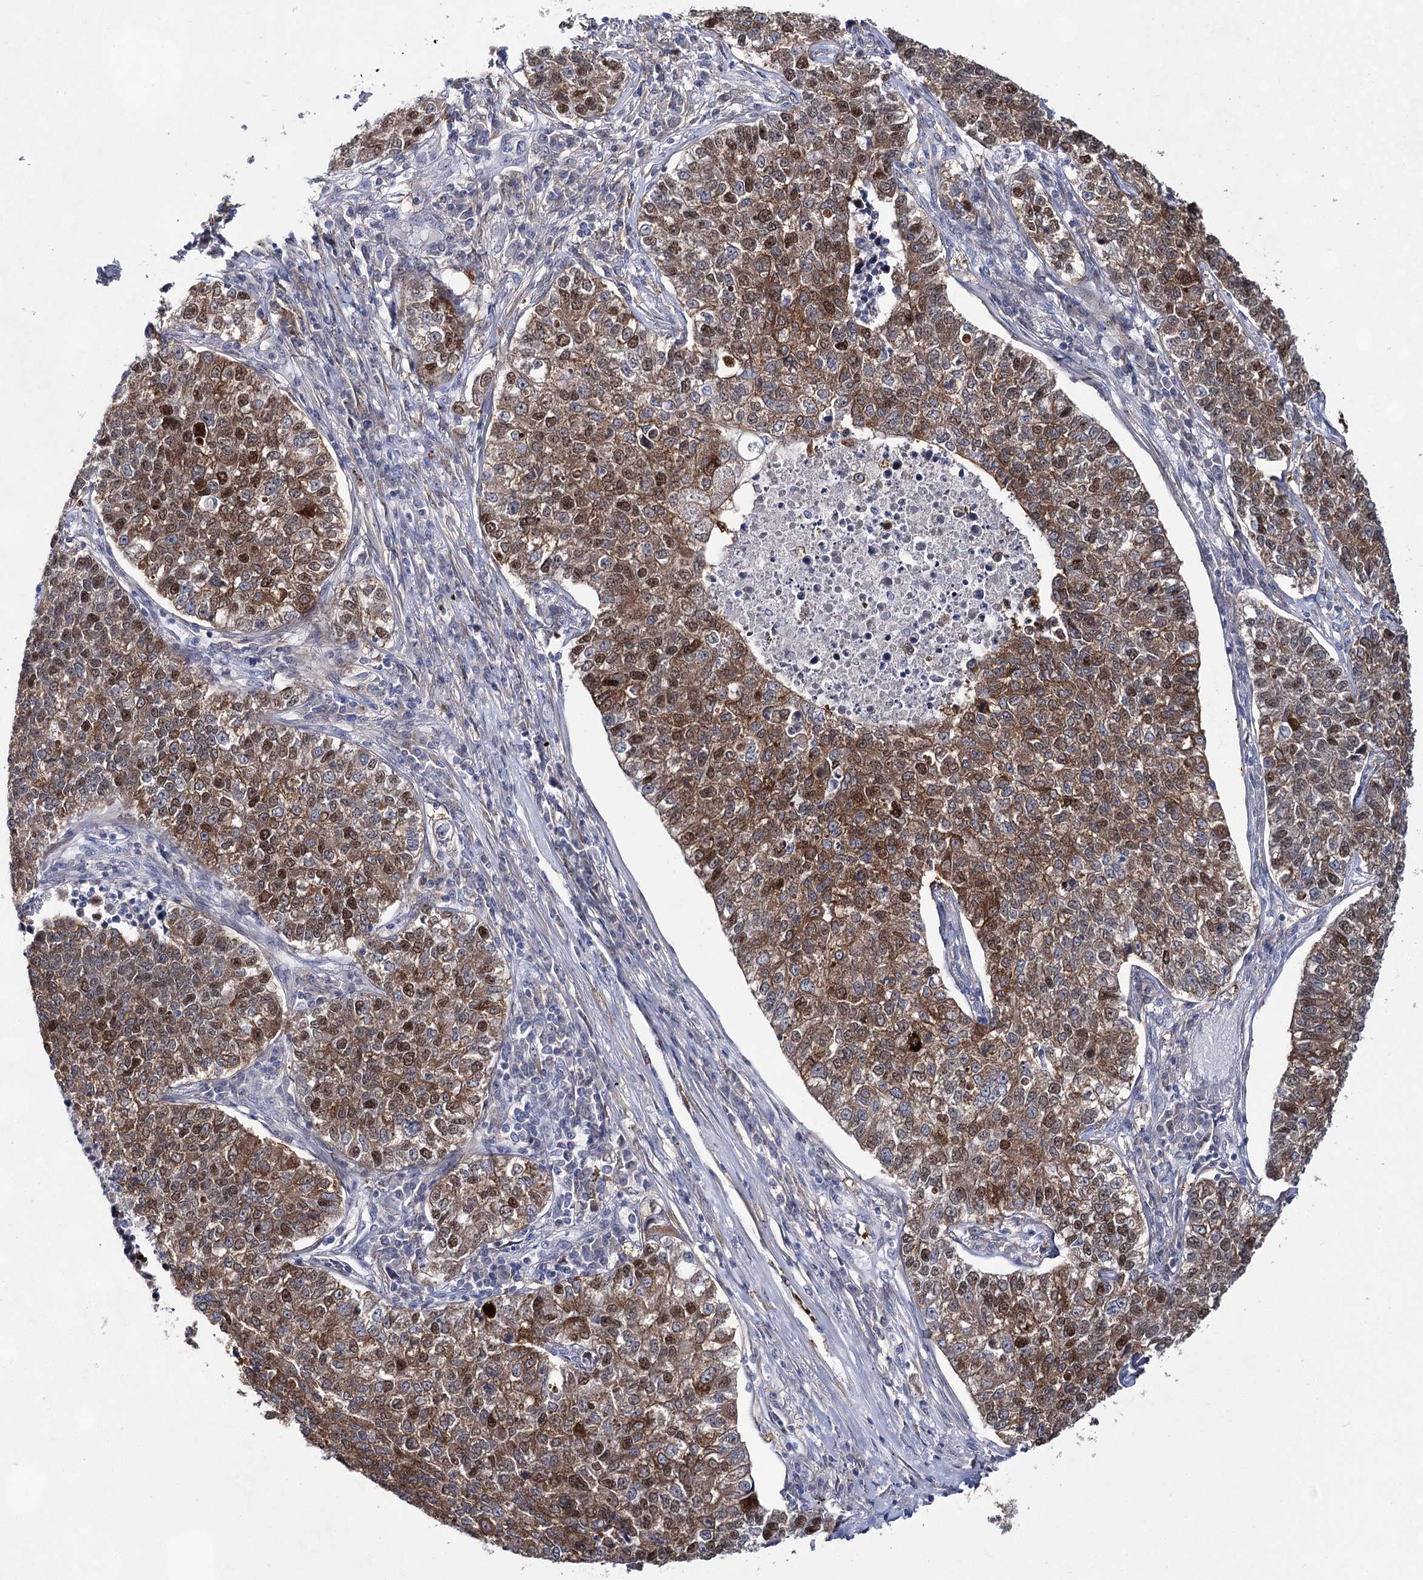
{"staining": {"intensity": "moderate", "quantity": ">75%", "location": "cytoplasmic/membranous,nuclear"}, "tissue": "lung cancer", "cell_type": "Tumor cells", "image_type": "cancer", "snomed": [{"axis": "morphology", "description": "Adenocarcinoma, NOS"}, {"axis": "topography", "description": "Lung"}], "caption": "Immunohistochemistry (IHC) (DAB) staining of human lung adenocarcinoma displays moderate cytoplasmic/membranous and nuclear protein staining in approximately >75% of tumor cells.", "gene": "UGDH", "patient": {"sex": "male", "age": 49}}